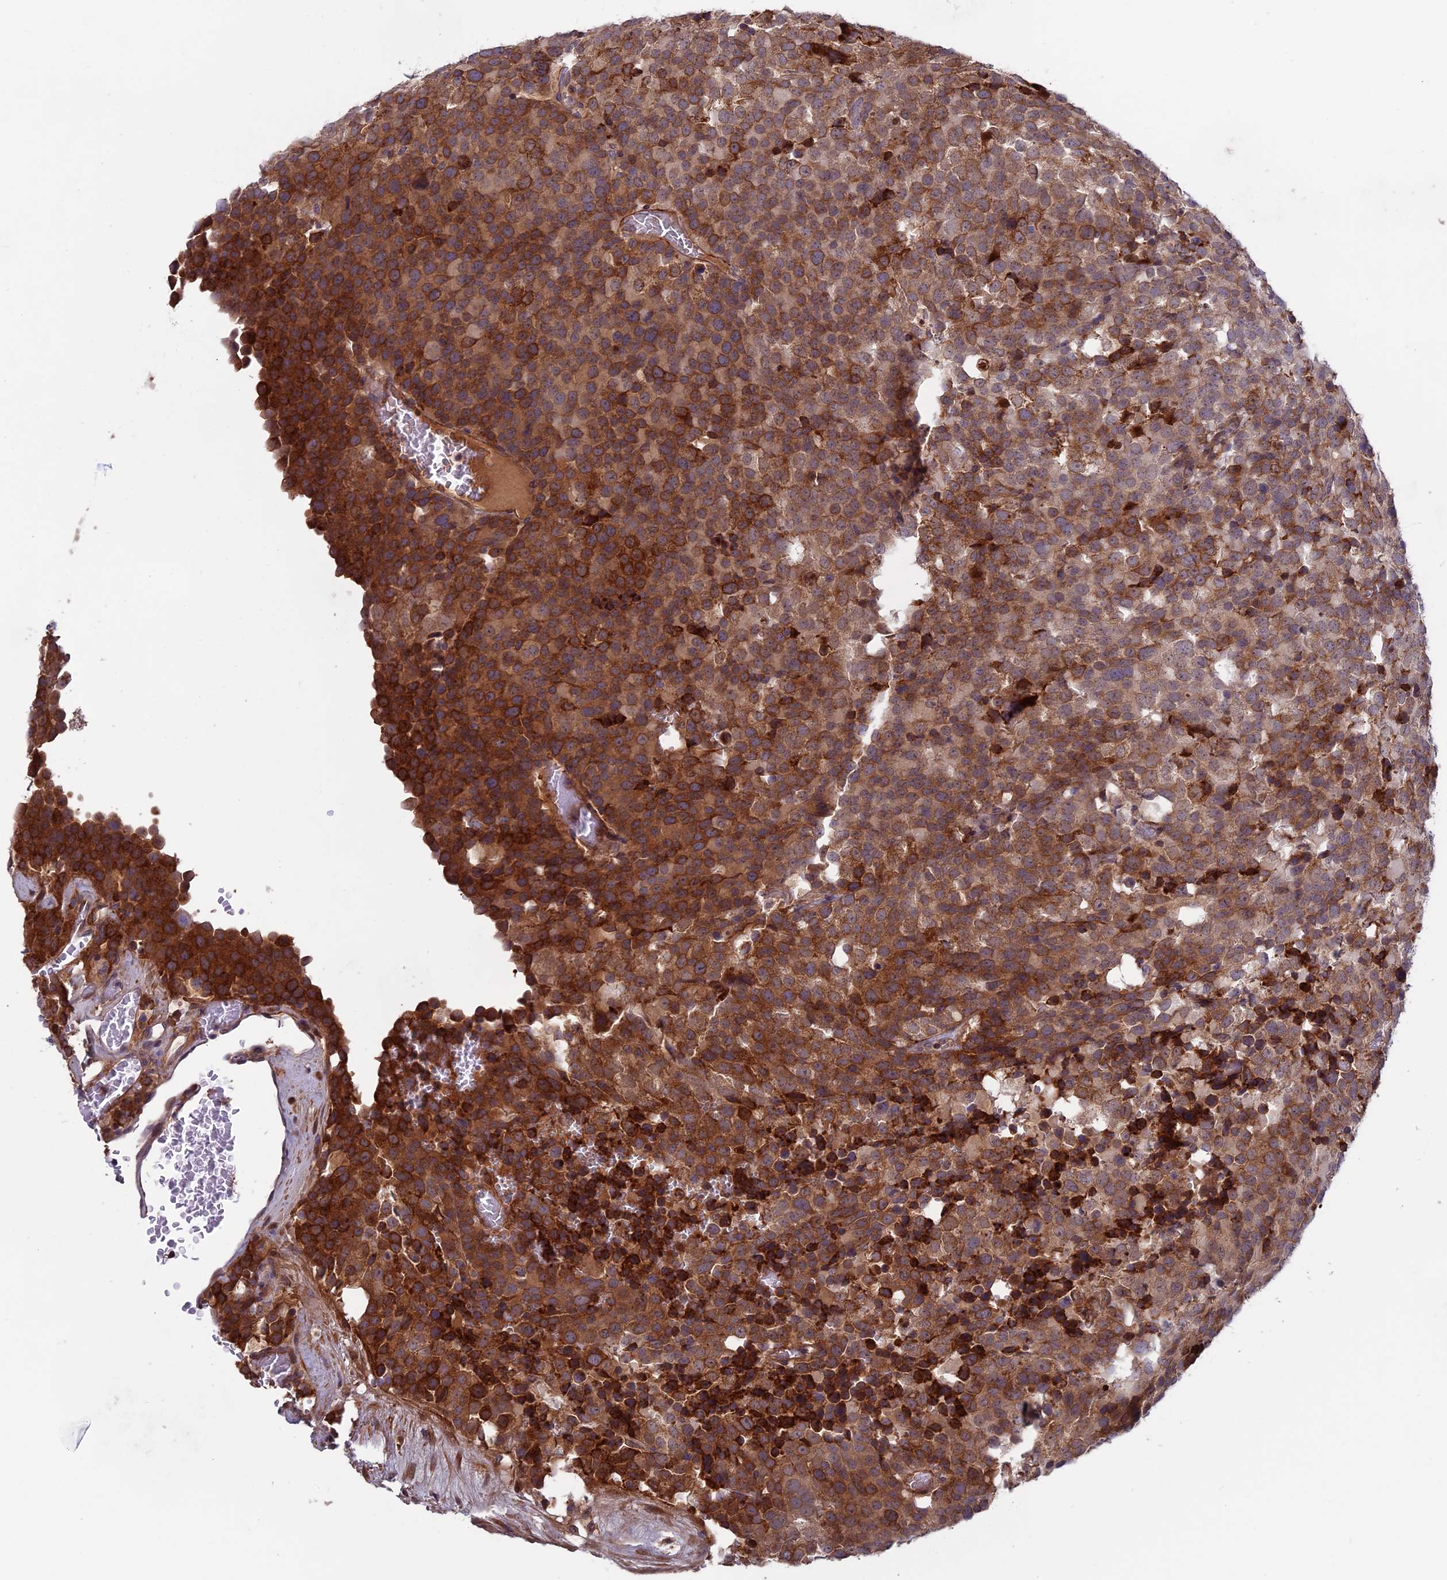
{"staining": {"intensity": "strong", "quantity": ">75%", "location": "cytoplasmic/membranous"}, "tissue": "testis cancer", "cell_type": "Tumor cells", "image_type": "cancer", "snomed": [{"axis": "morphology", "description": "Seminoma, NOS"}, {"axis": "topography", "description": "Testis"}], "caption": "Seminoma (testis) tissue exhibits strong cytoplasmic/membranous staining in about >75% of tumor cells, visualized by immunohistochemistry. Using DAB (3,3'-diaminobenzidine) (brown) and hematoxylin (blue) stains, captured at high magnification using brightfield microscopy.", "gene": "FADS1", "patient": {"sex": "male", "age": 71}}